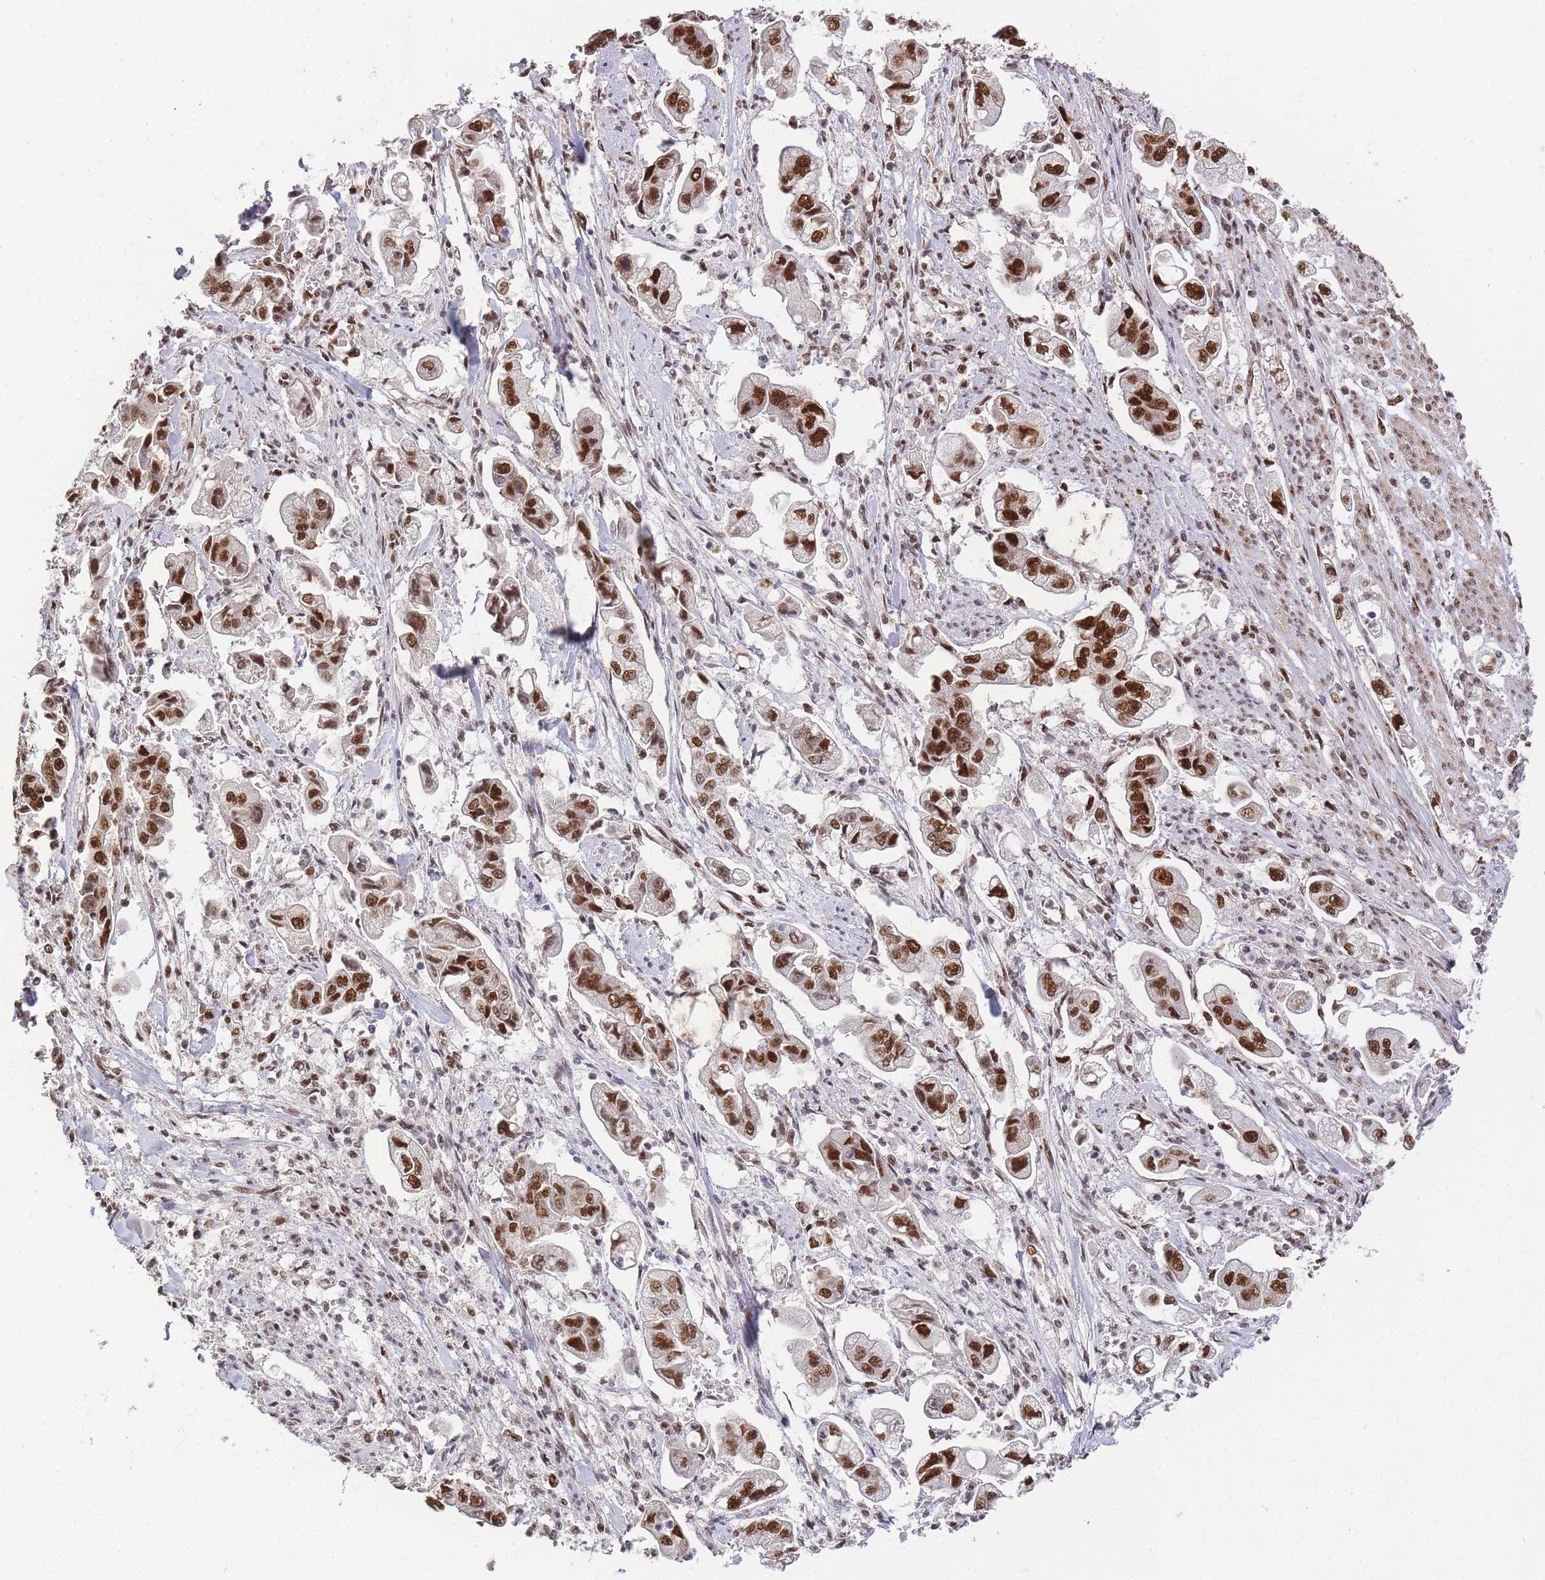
{"staining": {"intensity": "strong", "quantity": ">75%", "location": "nuclear"}, "tissue": "stomach cancer", "cell_type": "Tumor cells", "image_type": "cancer", "snomed": [{"axis": "morphology", "description": "Adenocarcinoma, NOS"}, {"axis": "topography", "description": "Stomach"}], "caption": "Stomach cancer tissue shows strong nuclear expression in approximately >75% of tumor cells The staining is performed using DAB (3,3'-diaminobenzidine) brown chromogen to label protein expression. The nuclei are counter-stained blue using hematoxylin.", "gene": "PRKDC", "patient": {"sex": "male", "age": 62}}